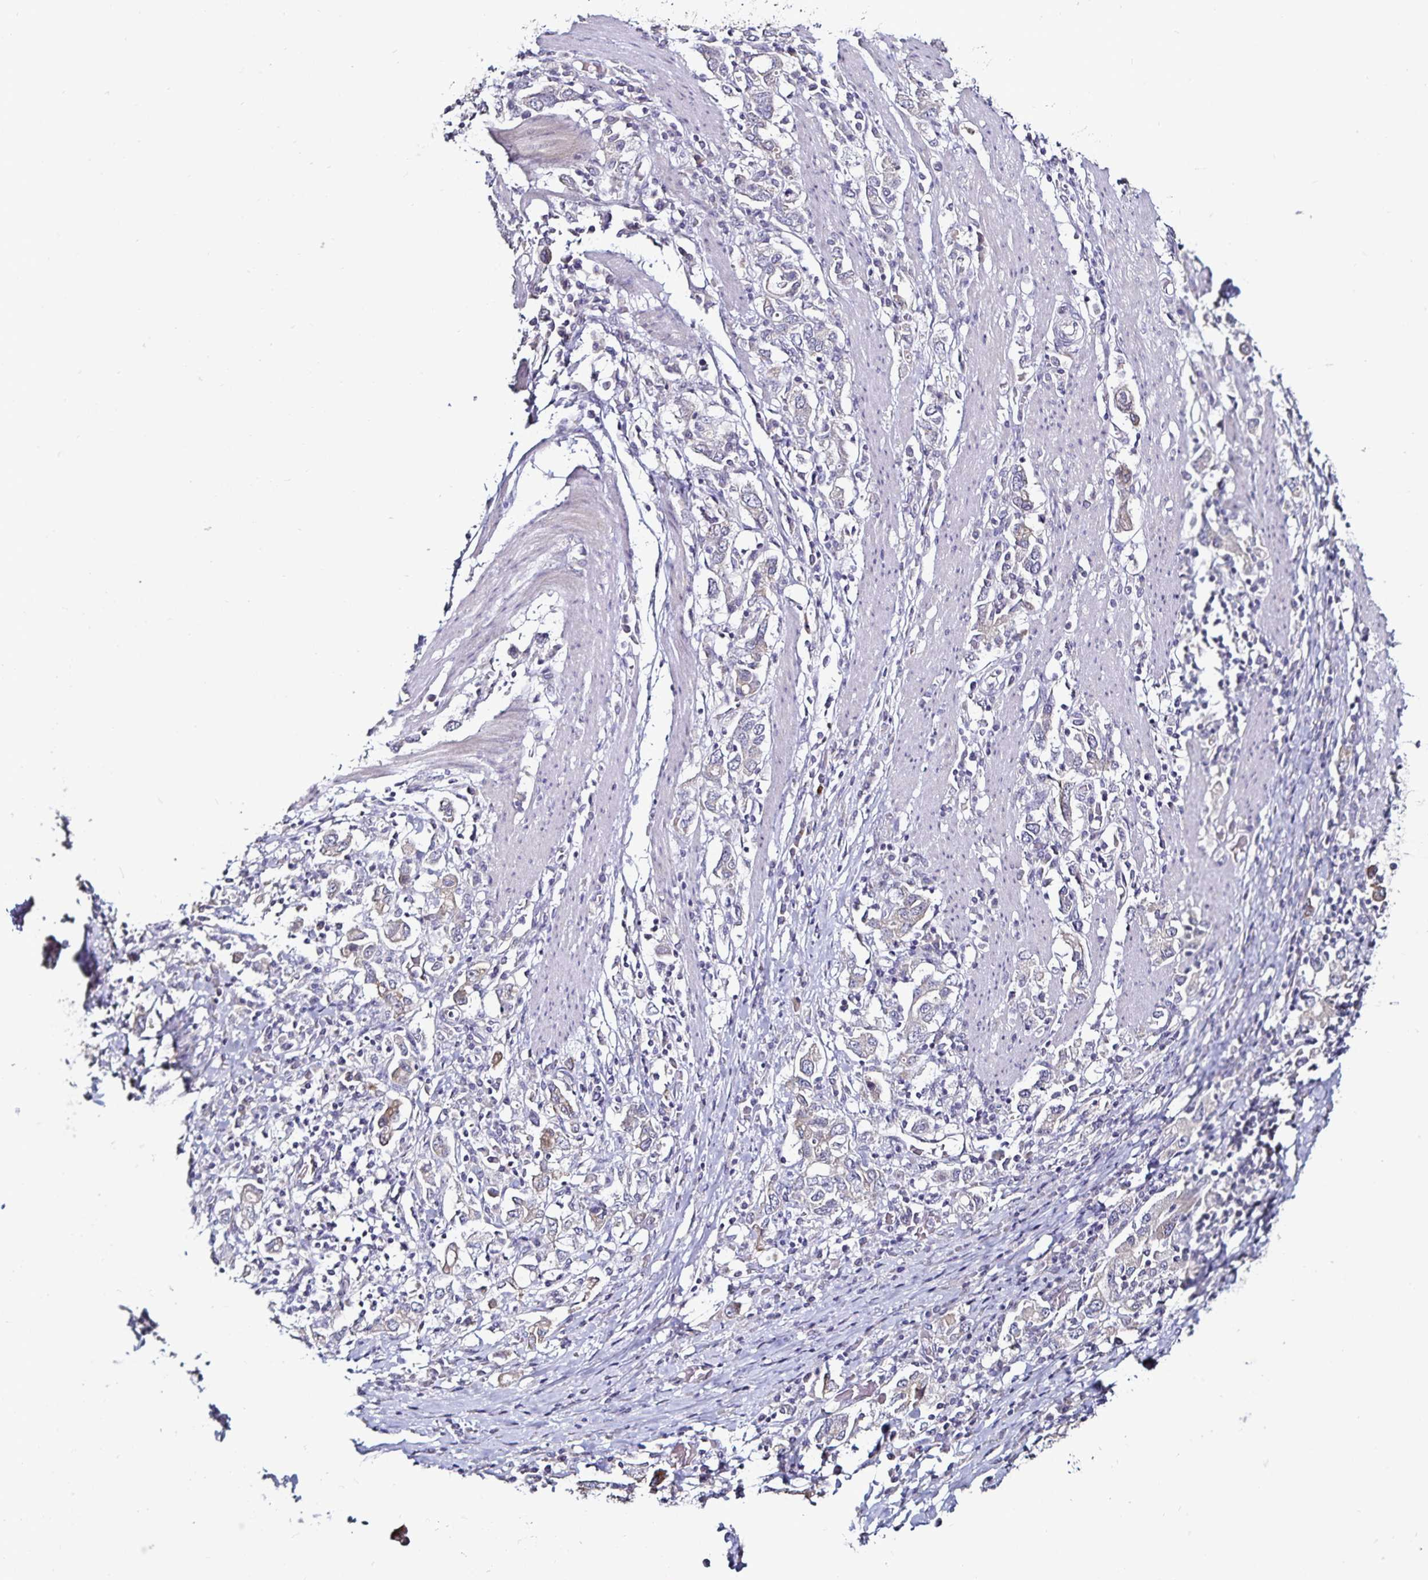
{"staining": {"intensity": "negative", "quantity": "none", "location": "none"}, "tissue": "stomach cancer", "cell_type": "Tumor cells", "image_type": "cancer", "snomed": [{"axis": "morphology", "description": "Adenocarcinoma, NOS"}, {"axis": "topography", "description": "Stomach, upper"}, {"axis": "topography", "description": "Stomach"}], "caption": "Tumor cells show no significant protein staining in adenocarcinoma (stomach).", "gene": "ACSL5", "patient": {"sex": "male", "age": 62}}